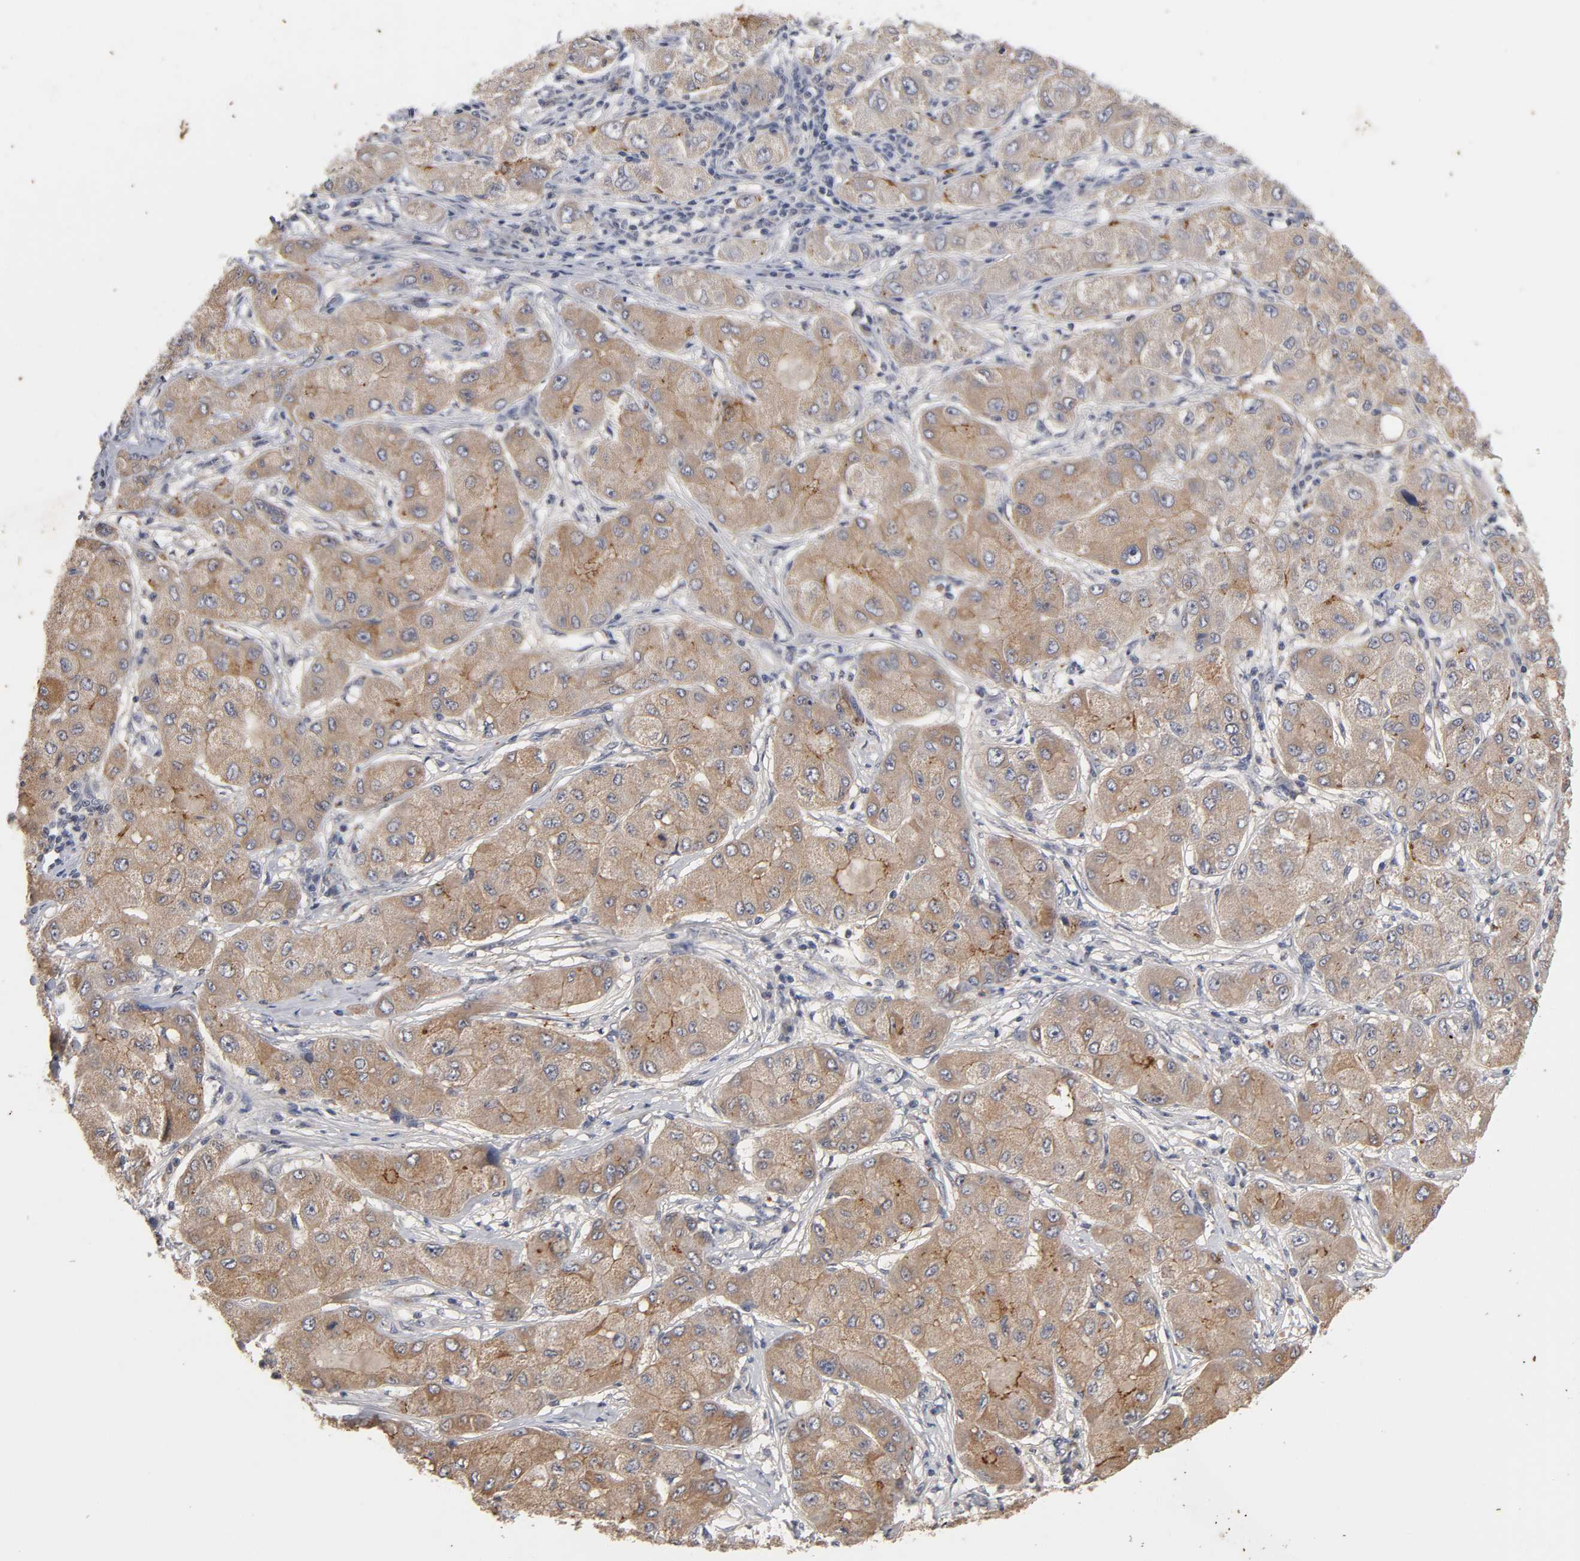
{"staining": {"intensity": "weak", "quantity": ">75%", "location": "cytoplasmic/membranous"}, "tissue": "liver cancer", "cell_type": "Tumor cells", "image_type": "cancer", "snomed": [{"axis": "morphology", "description": "Carcinoma, Hepatocellular, NOS"}, {"axis": "topography", "description": "Liver"}], "caption": "Liver hepatocellular carcinoma stained with immunohistochemistry (IHC) exhibits weak cytoplasmic/membranous expression in about >75% of tumor cells.", "gene": "CXADR", "patient": {"sex": "male", "age": 80}}